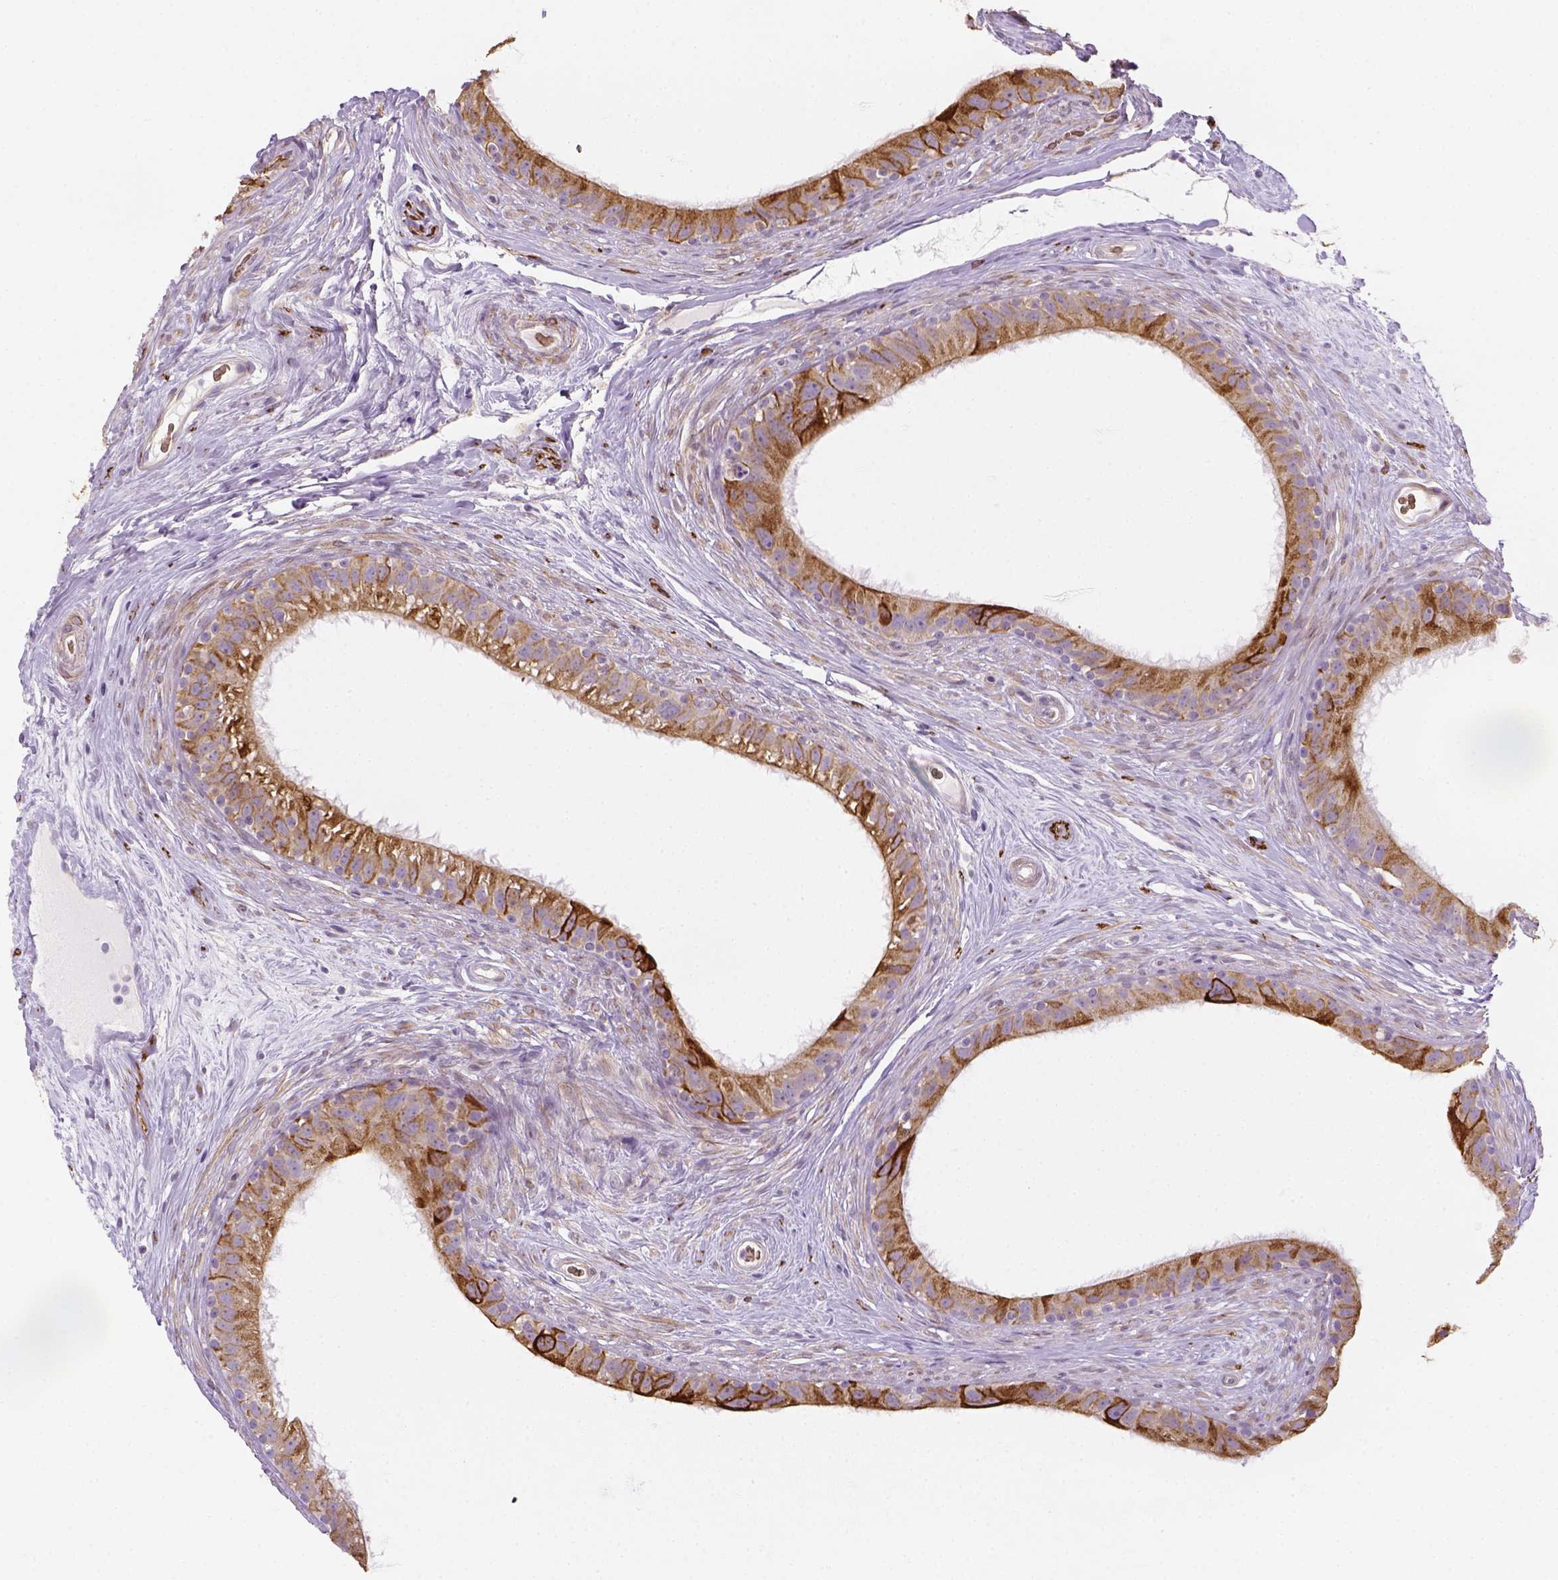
{"staining": {"intensity": "strong", "quantity": "<25%", "location": "cytoplasmic/membranous"}, "tissue": "epididymis", "cell_type": "Glandular cells", "image_type": "normal", "snomed": [{"axis": "morphology", "description": "Normal tissue, NOS"}, {"axis": "topography", "description": "Epididymis"}], "caption": "The photomicrograph reveals staining of unremarkable epididymis, revealing strong cytoplasmic/membranous protein expression (brown color) within glandular cells.", "gene": "CACNB1", "patient": {"sex": "male", "age": 59}}